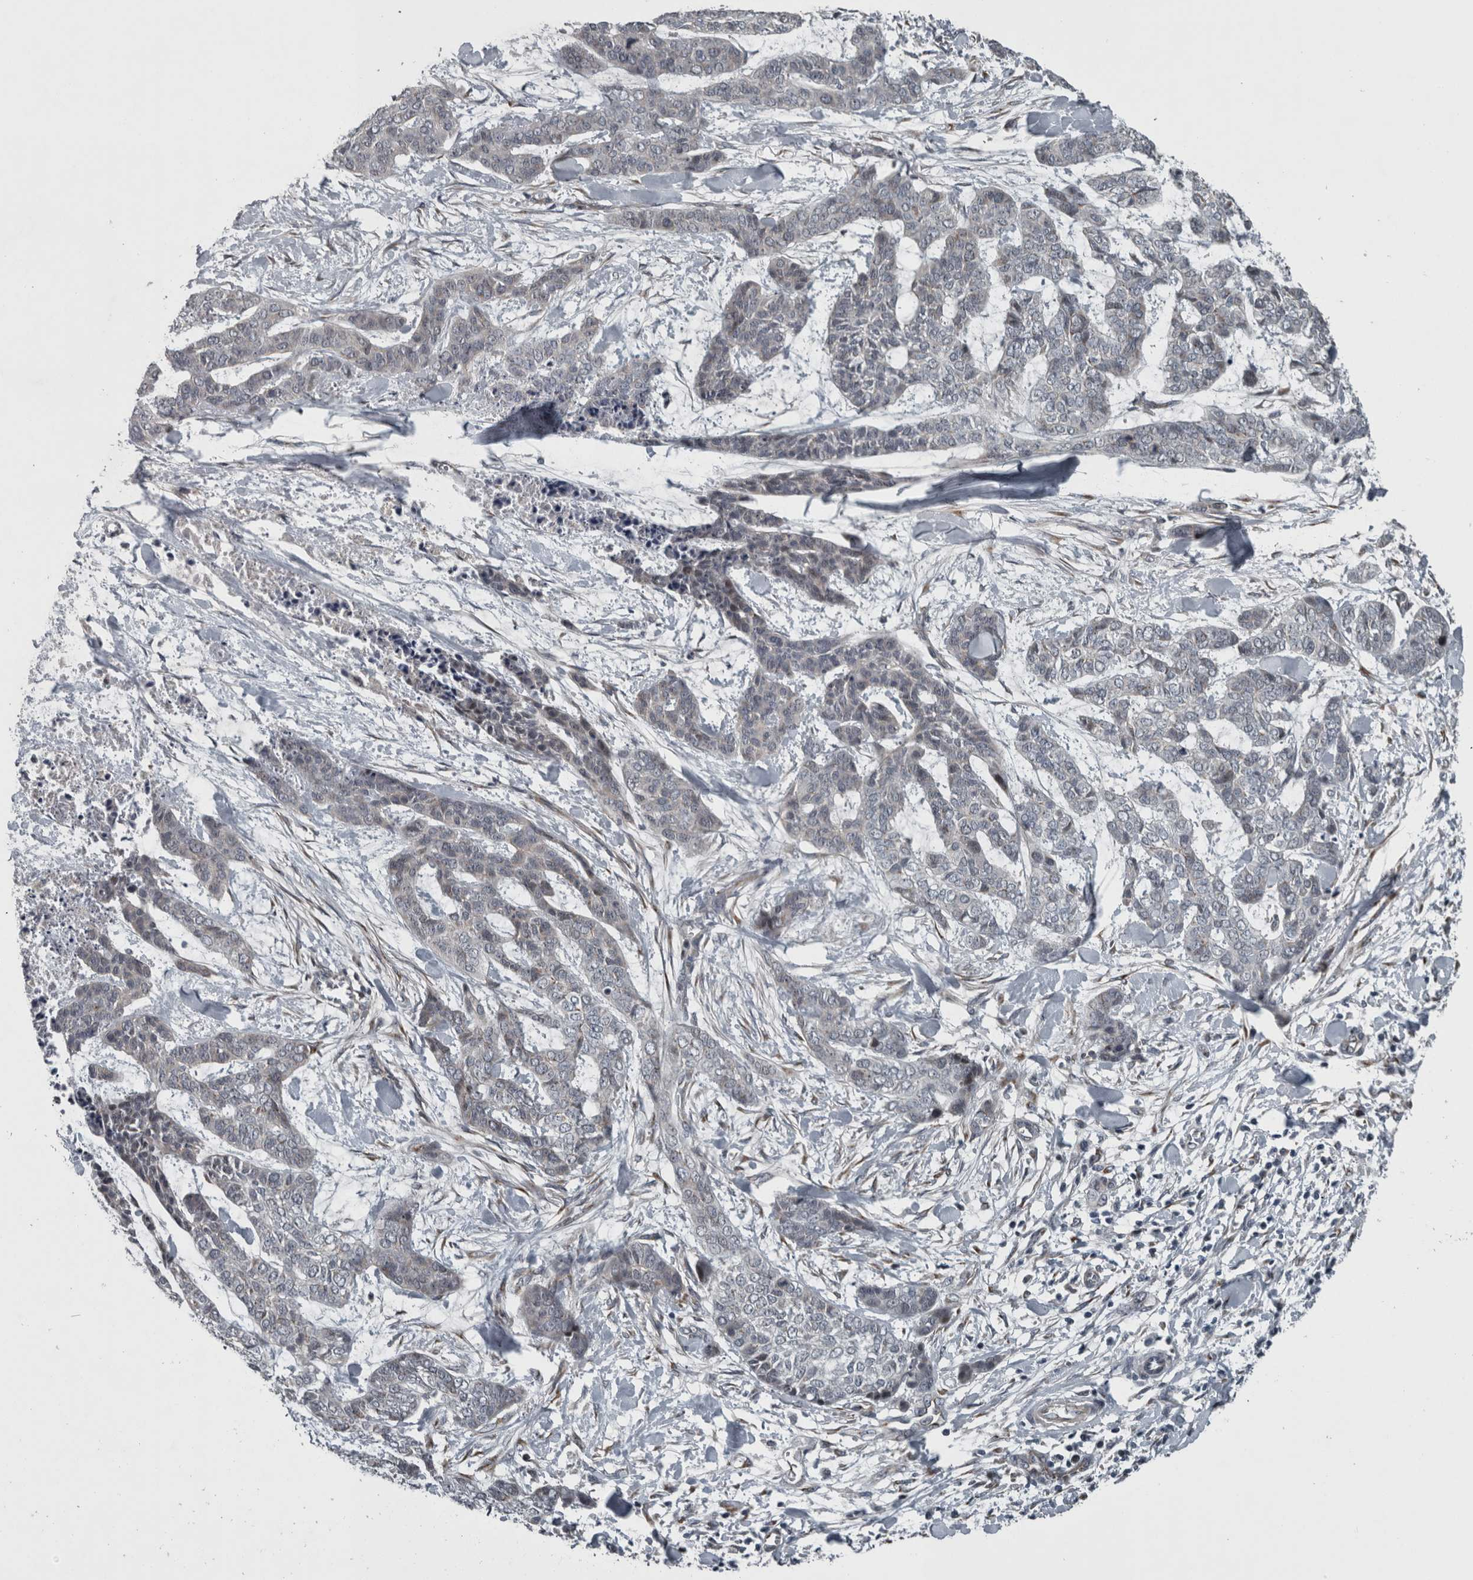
{"staining": {"intensity": "negative", "quantity": "none", "location": "none"}, "tissue": "skin cancer", "cell_type": "Tumor cells", "image_type": "cancer", "snomed": [{"axis": "morphology", "description": "Basal cell carcinoma"}, {"axis": "topography", "description": "Skin"}], "caption": "The immunohistochemistry photomicrograph has no significant staining in tumor cells of basal cell carcinoma (skin) tissue.", "gene": "ZNF345", "patient": {"sex": "female", "age": 64}}